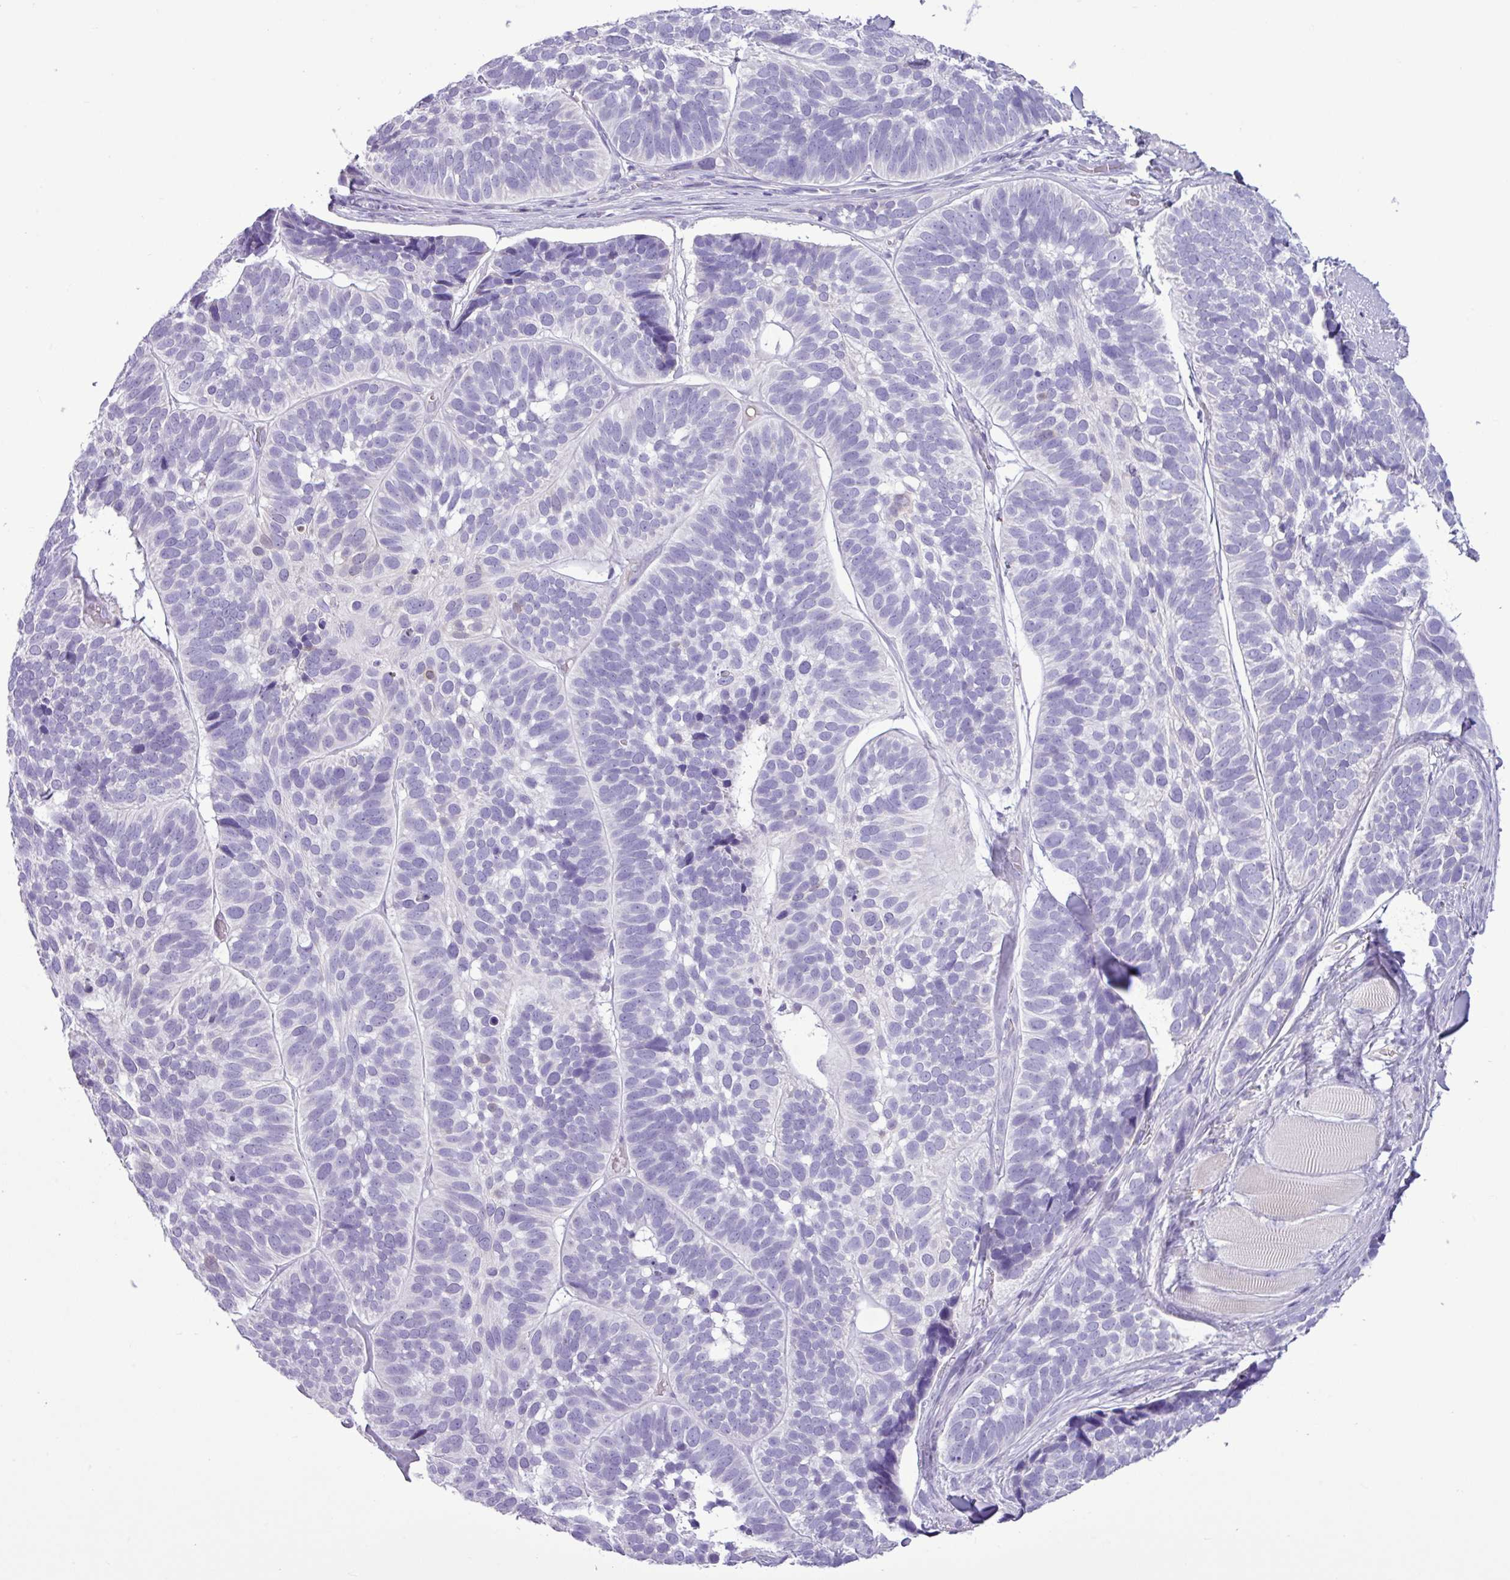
{"staining": {"intensity": "negative", "quantity": "none", "location": "none"}, "tissue": "skin cancer", "cell_type": "Tumor cells", "image_type": "cancer", "snomed": [{"axis": "morphology", "description": "Basal cell carcinoma"}, {"axis": "topography", "description": "Skin"}], "caption": "Tumor cells show no significant protein expression in skin cancer (basal cell carcinoma). (Brightfield microscopy of DAB IHC at high magnification).", "gene": "ALDH3A1", "patient": {"sex": "male", "age": 62}}